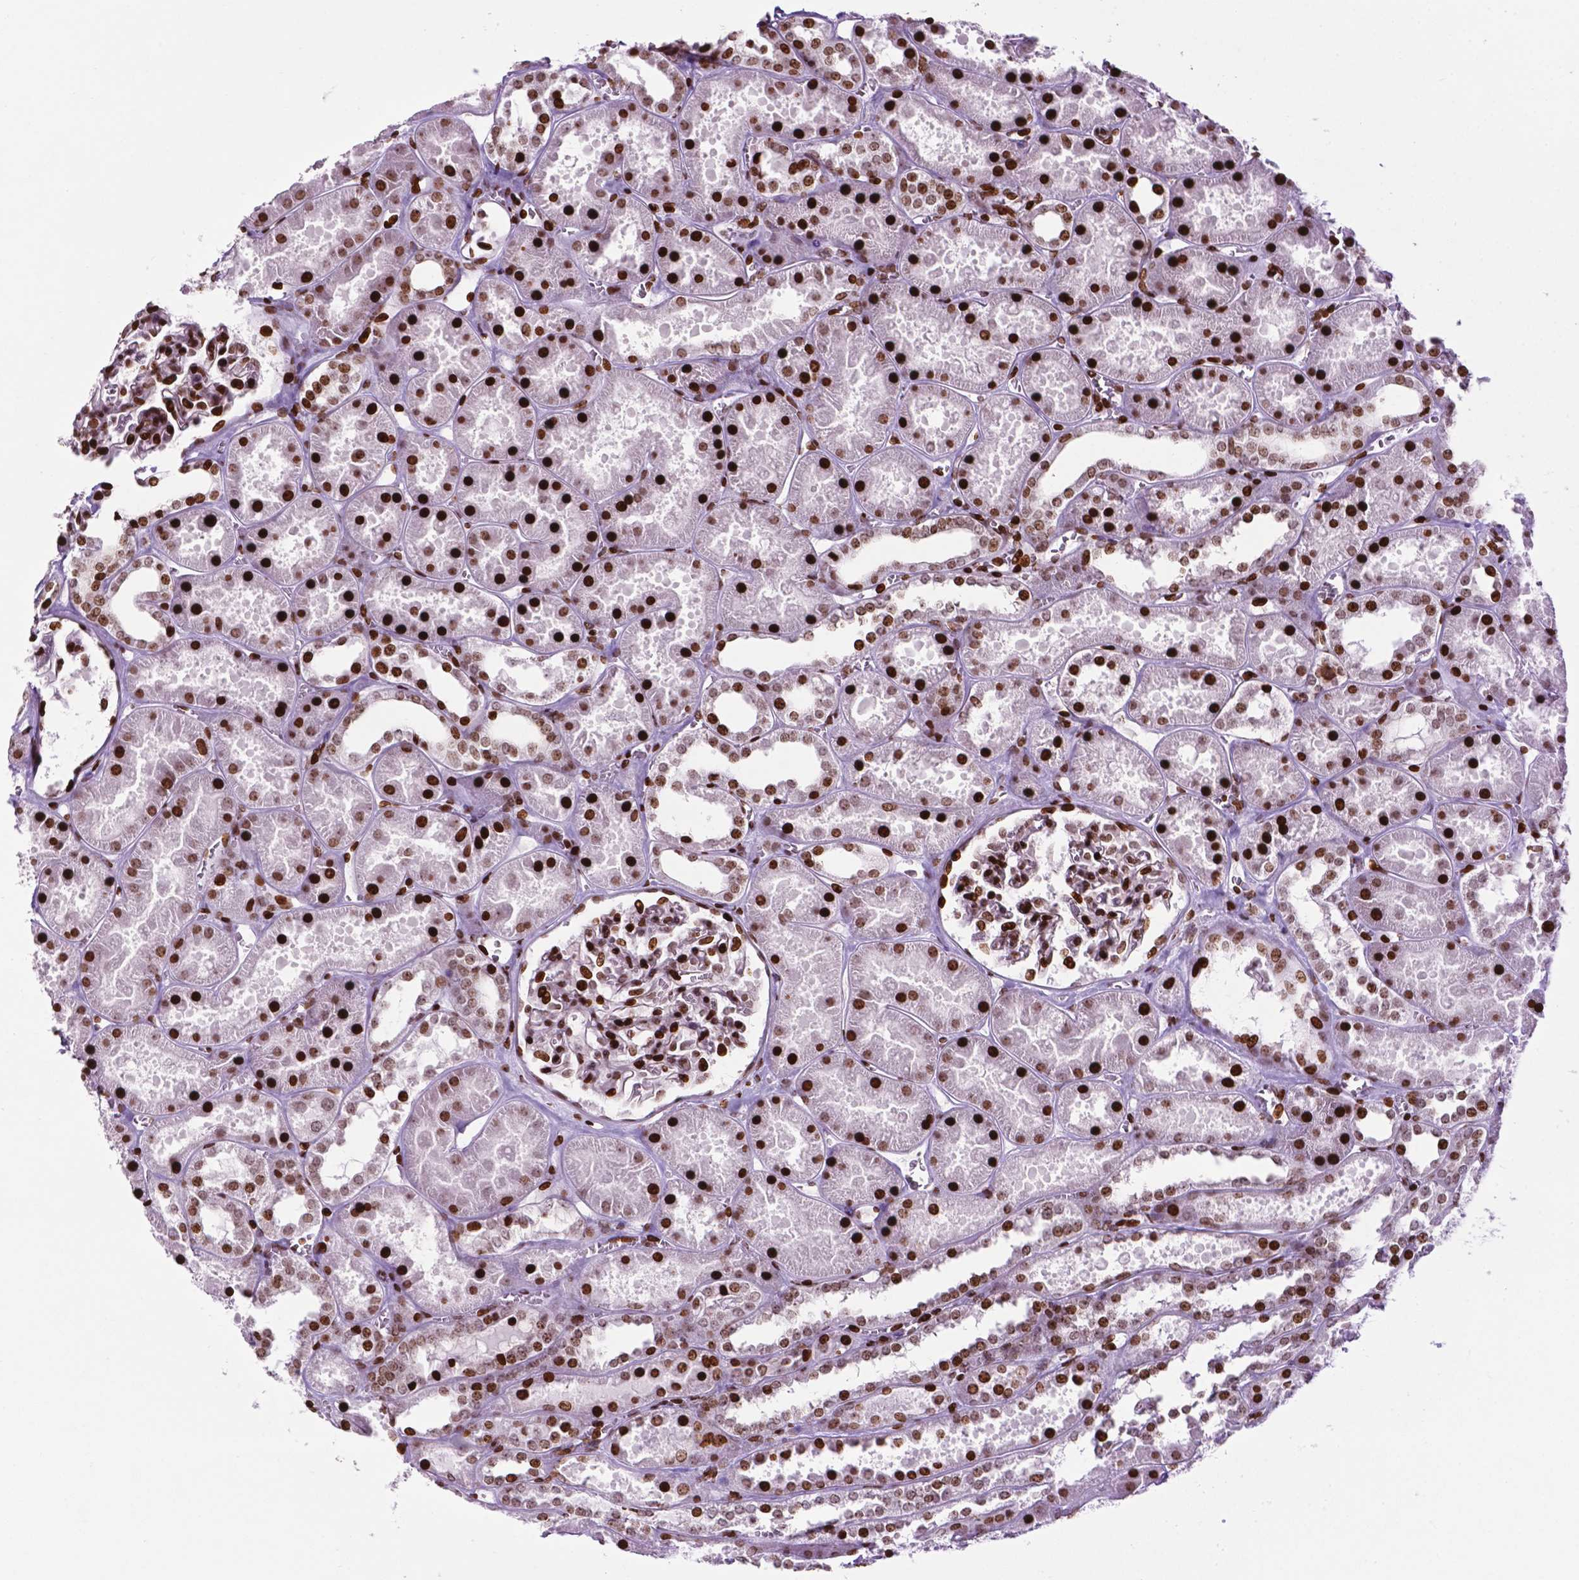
{"staining": {"intensity": "strong", "quantity": ">75%", "location": "nuclear"}, "tissue": "kidney", "cell_type": "Cells in glomeruli", "image_type": "normal", "snomed": [{"axis": "morphology", "description": "Normal tissue, NOS"}, {"axis": "topography", "description": "Kidney"}], "caption": "Benign kidney demonstrates strong nuclear staining in approximately >75% of cells in glomeruli, visualized by immunohistochemistry.", "gene": "TMEM250", "patient": {"sex": "female", "age": 41}}